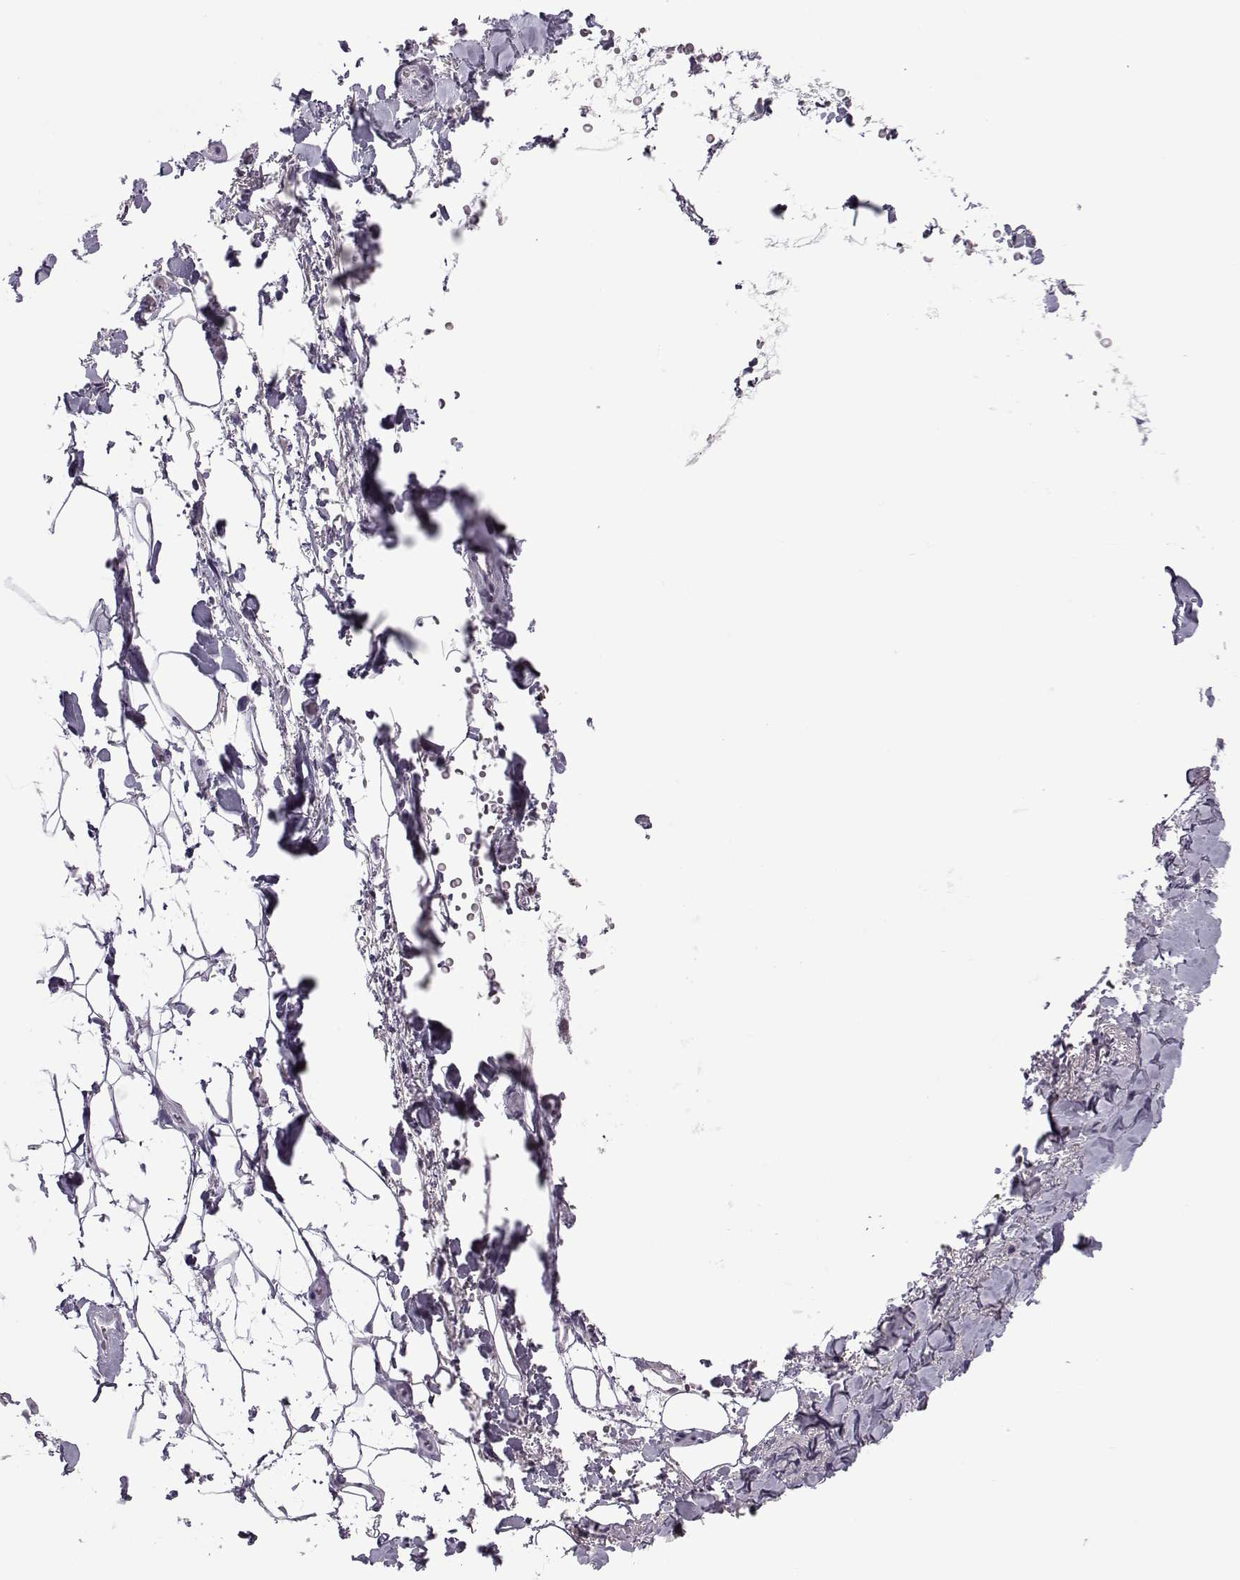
{"staining": {"intensity": "negative", "quantity": "none", "location": "none"}, "tissue": "adipose tissue", "cell_type": "Adipocytes", "image_type": "normal", "snomed": [{"axis": "morphology", "description": "Normal tissue, NOS"}, {"axis": "topography", "description": "Anal"}, {"axis": "topography", "description": "Peripheral nerve tissue"}], "caption": "IHC of benign adipose tissue shows no staining in adipocytes.", "gene": "OIP5", "patient": {"sex": "male", "age": 53}}